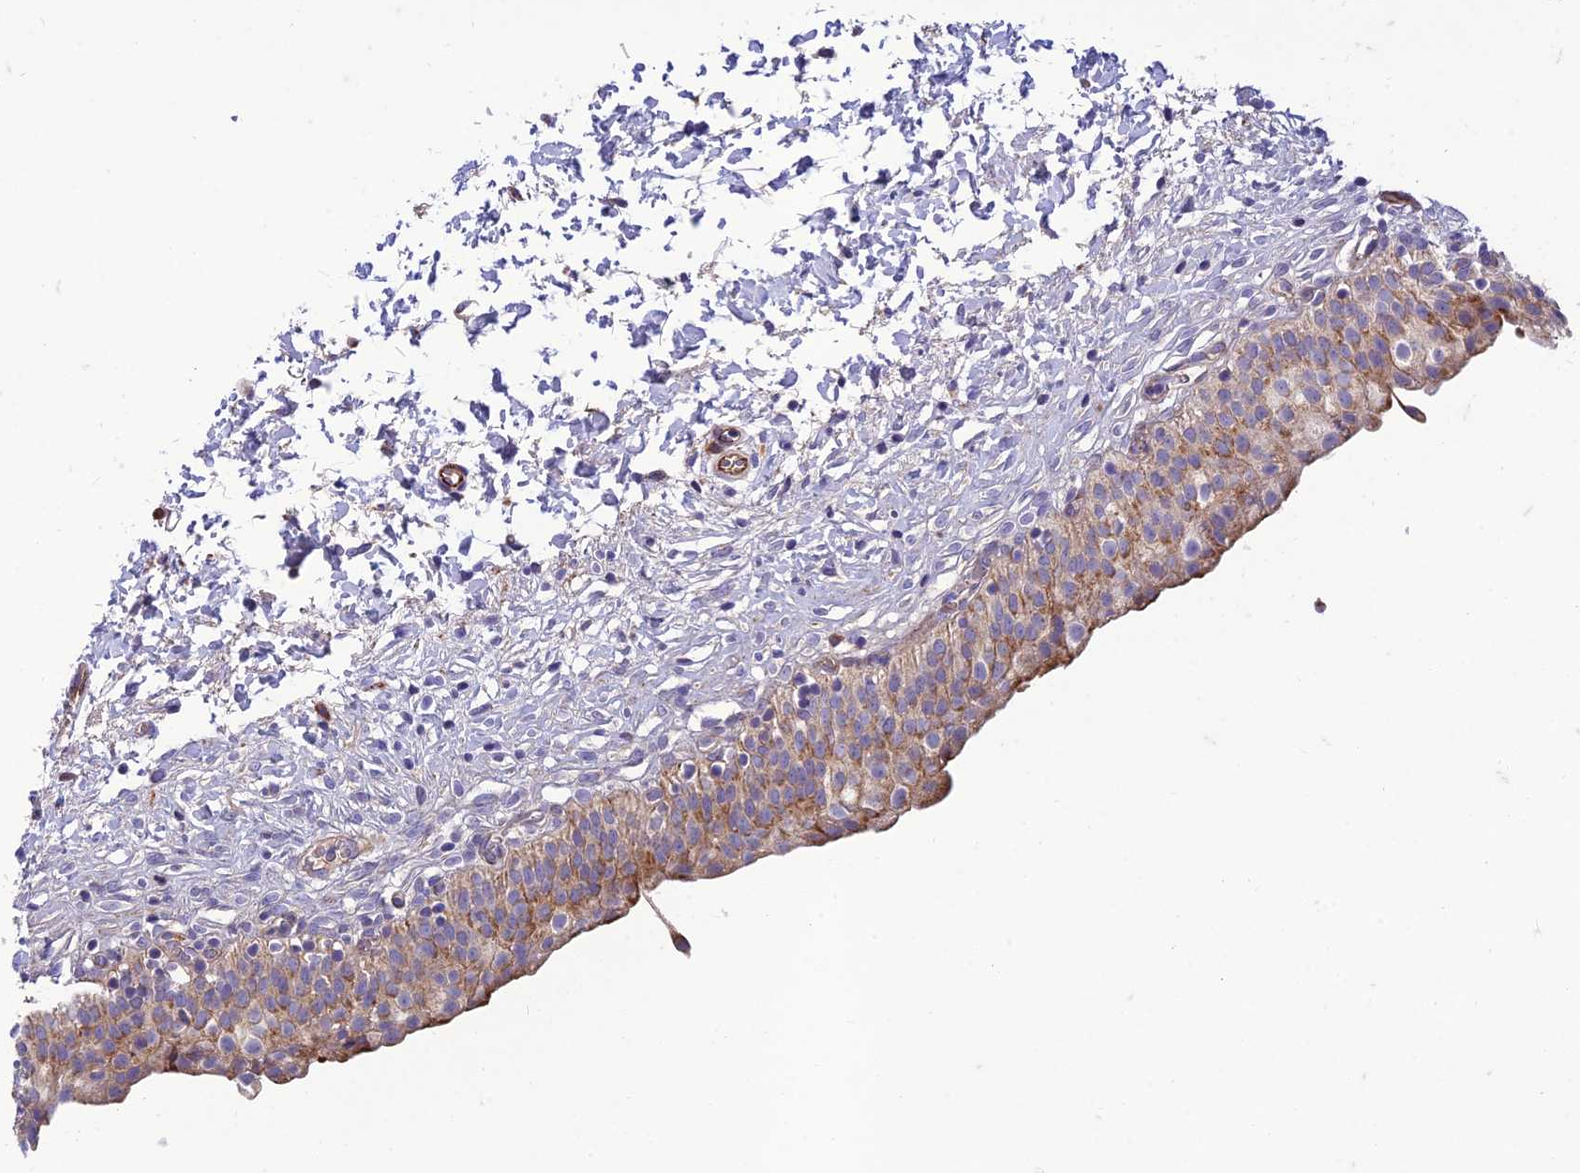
{"staining": {"intensity": "moderate", "quantity": "25%-75%", "location": "cytoplasmic/membranous"}, "tissue": "urinary bladder", "cell_type": "Urothelial cells", "image_type": "normal", "snomed": [{"axis": "morphology", "description": "Normal tissue, NOS"}, {"axis": "topography", "description": "Urinary bladder"}], "caption": "Protein staining of unremarkable urinary bladder demonstrates moderate cytoplasmic/membranous expression in approximately 25%-75% of urothelial cells. (DAB (3,3'-diaminobenzidine) IHC, brown staining for protein, blue staining for nuclei).", "gene": "SEL1L3", "patient": {"sex": "male", "age": 55}}